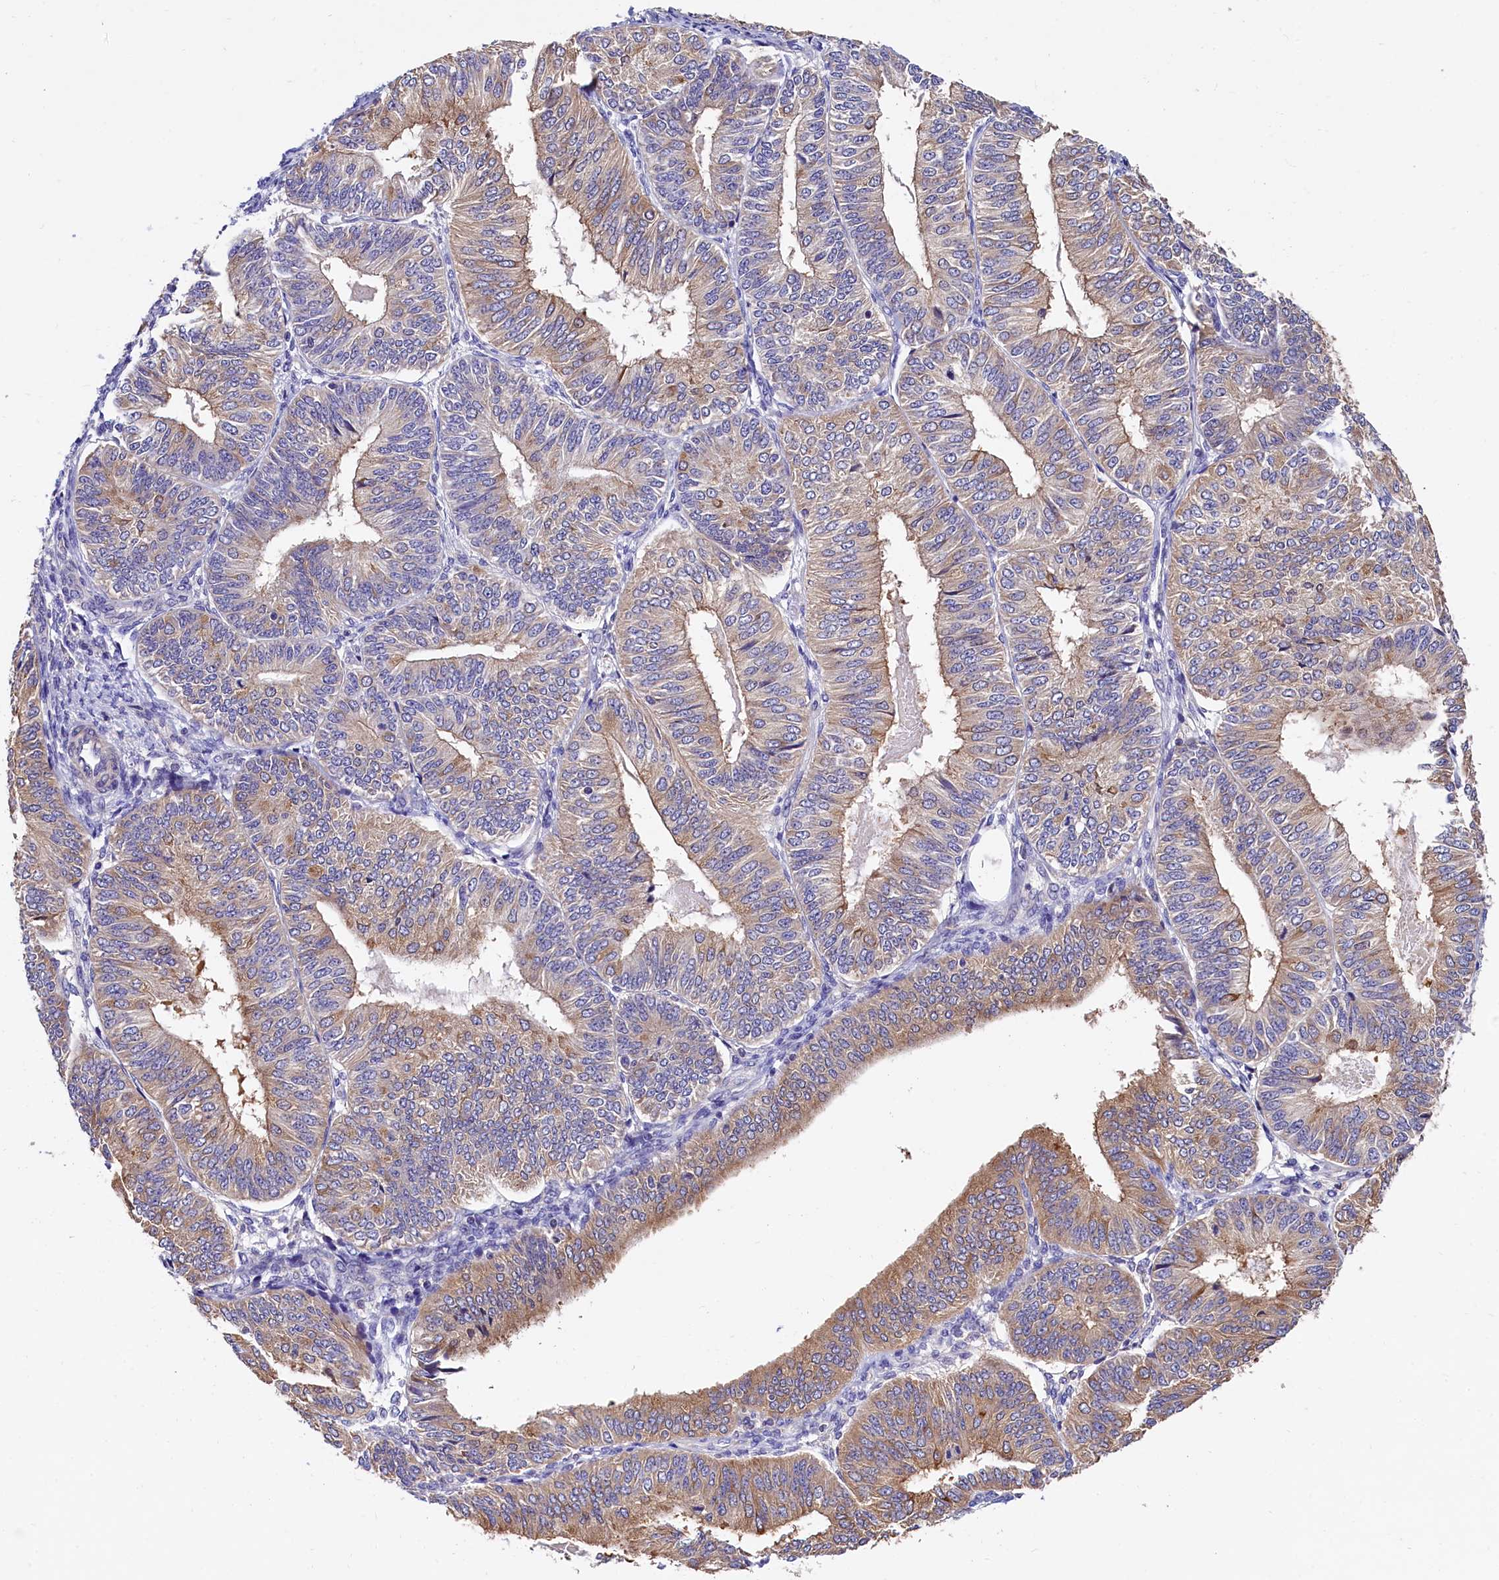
{"staining": {"intensity": "moderate", "quantity": "25%-75%", "location": "cytoplasmic/membranous"}, "tissue": "endometrial cancer", "cell_type": "Tumor cells", "image_type": "cancer", "snomed": [{"axis": "morphology", "description": "Adenocarcinoma, NOS"}, {"axis": "topography", "description": "Endometrium"}], "caption": "A brown stain highlights moderate cytoplasmic/membranous expression of a protein in human endometrial cancer (adenocarcinoma) tumor cells.", "gene": "EPS8L2", "patient": {"sex": "female", "age": 58}}